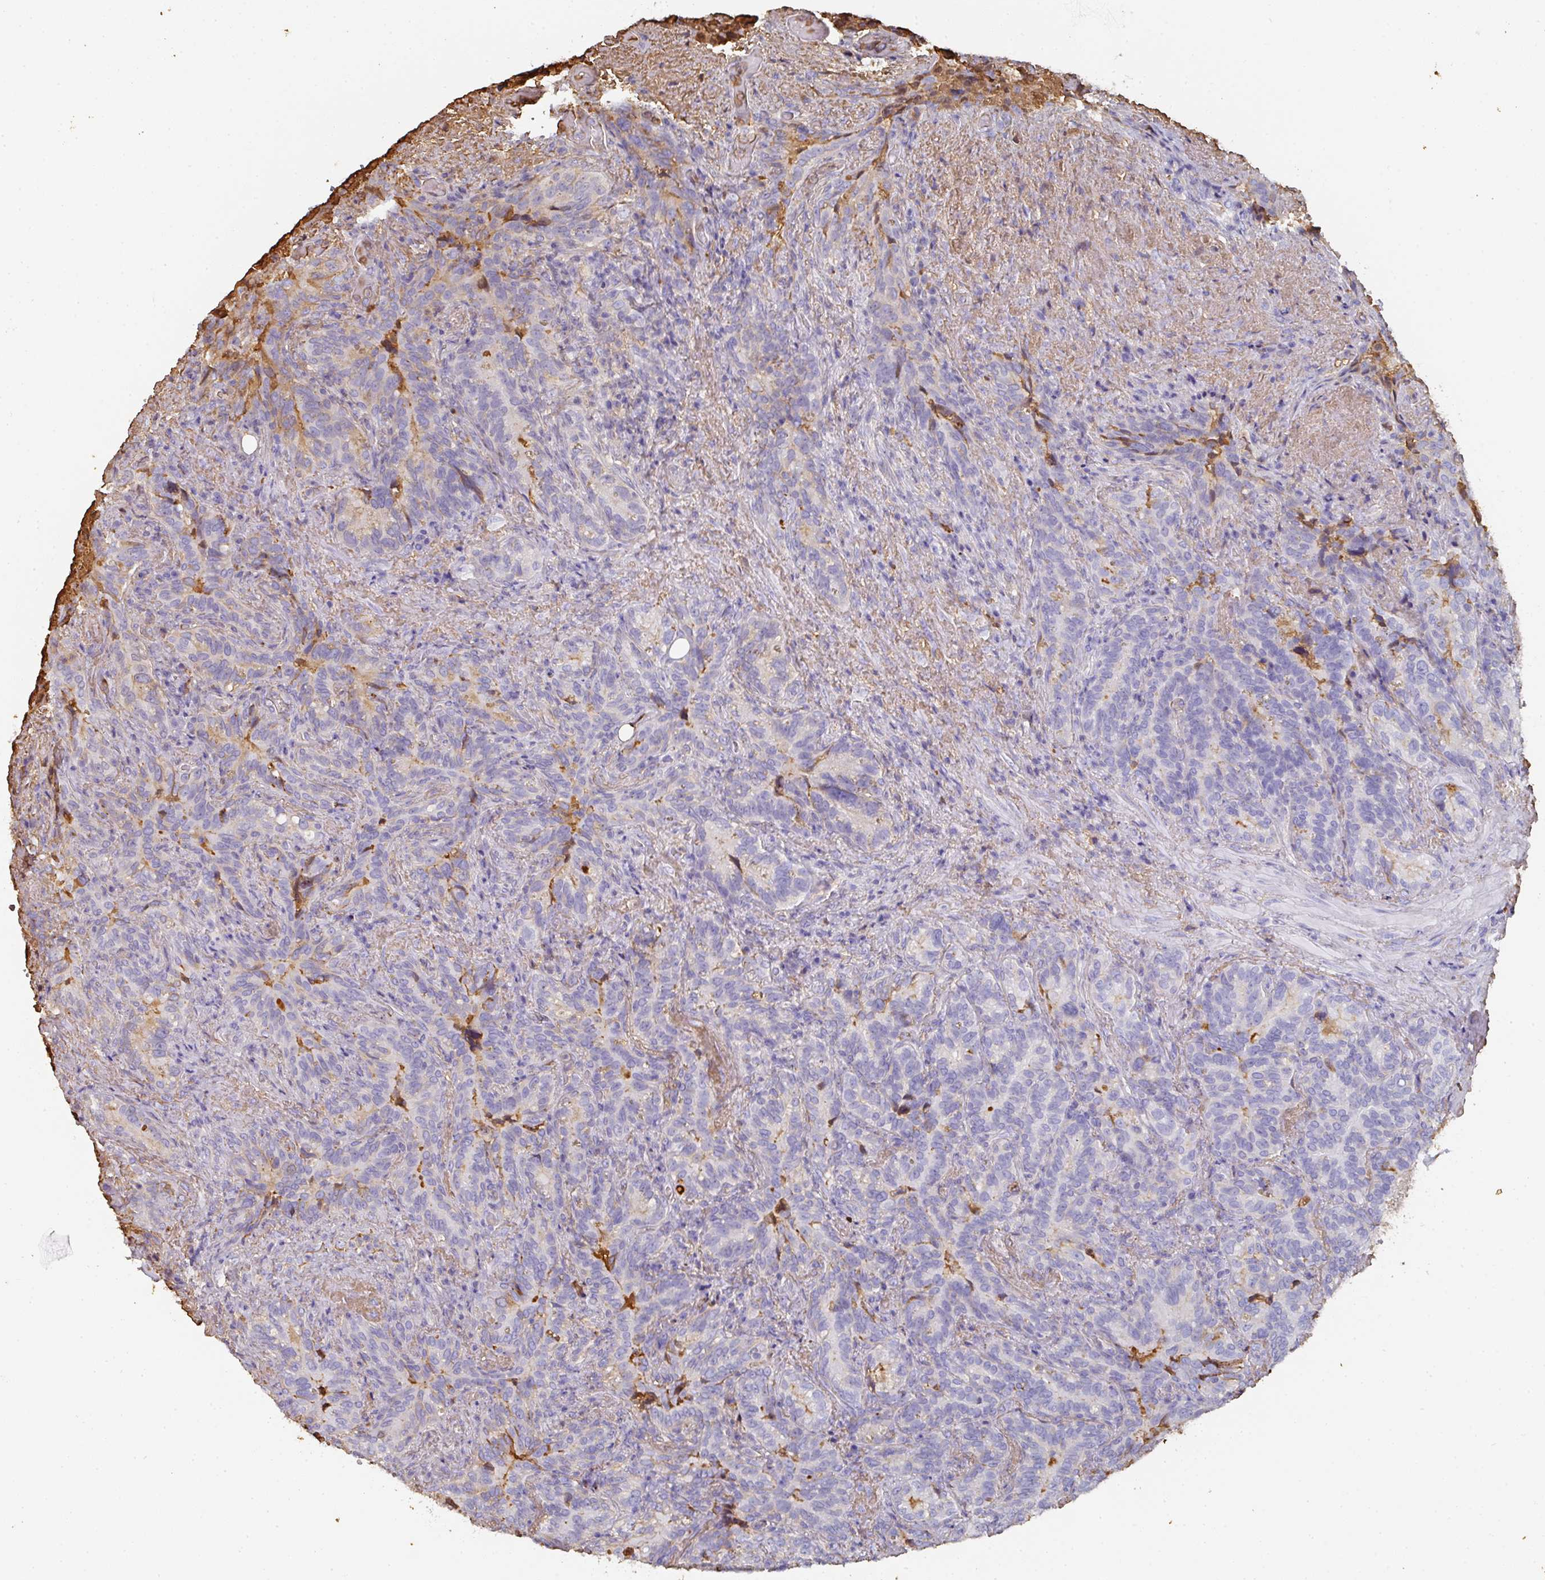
{"staining": {"intensity": "weak", "quantity": "<25%", "location": "nuclear"}, "tissue": "seminal vesicle", "cell_type": "Glandular cells", "image_type": "normal", "snomed": [{"axis": "morphology", "description": "Normal tissue, NOS"}, {"axis": "topography", "description": "Seminal veicle"}], "caption": "IHC of unremarkable human seminal vesicle demonstrates no positivity in glandular cells. The staining is performed using DAB (3,3'-diaminobenzidine) brown chromogen with nuclei counter-stained in using hematoxylin.", "gene": "ALB", "patient": {"sex": "male", "age": 68}}